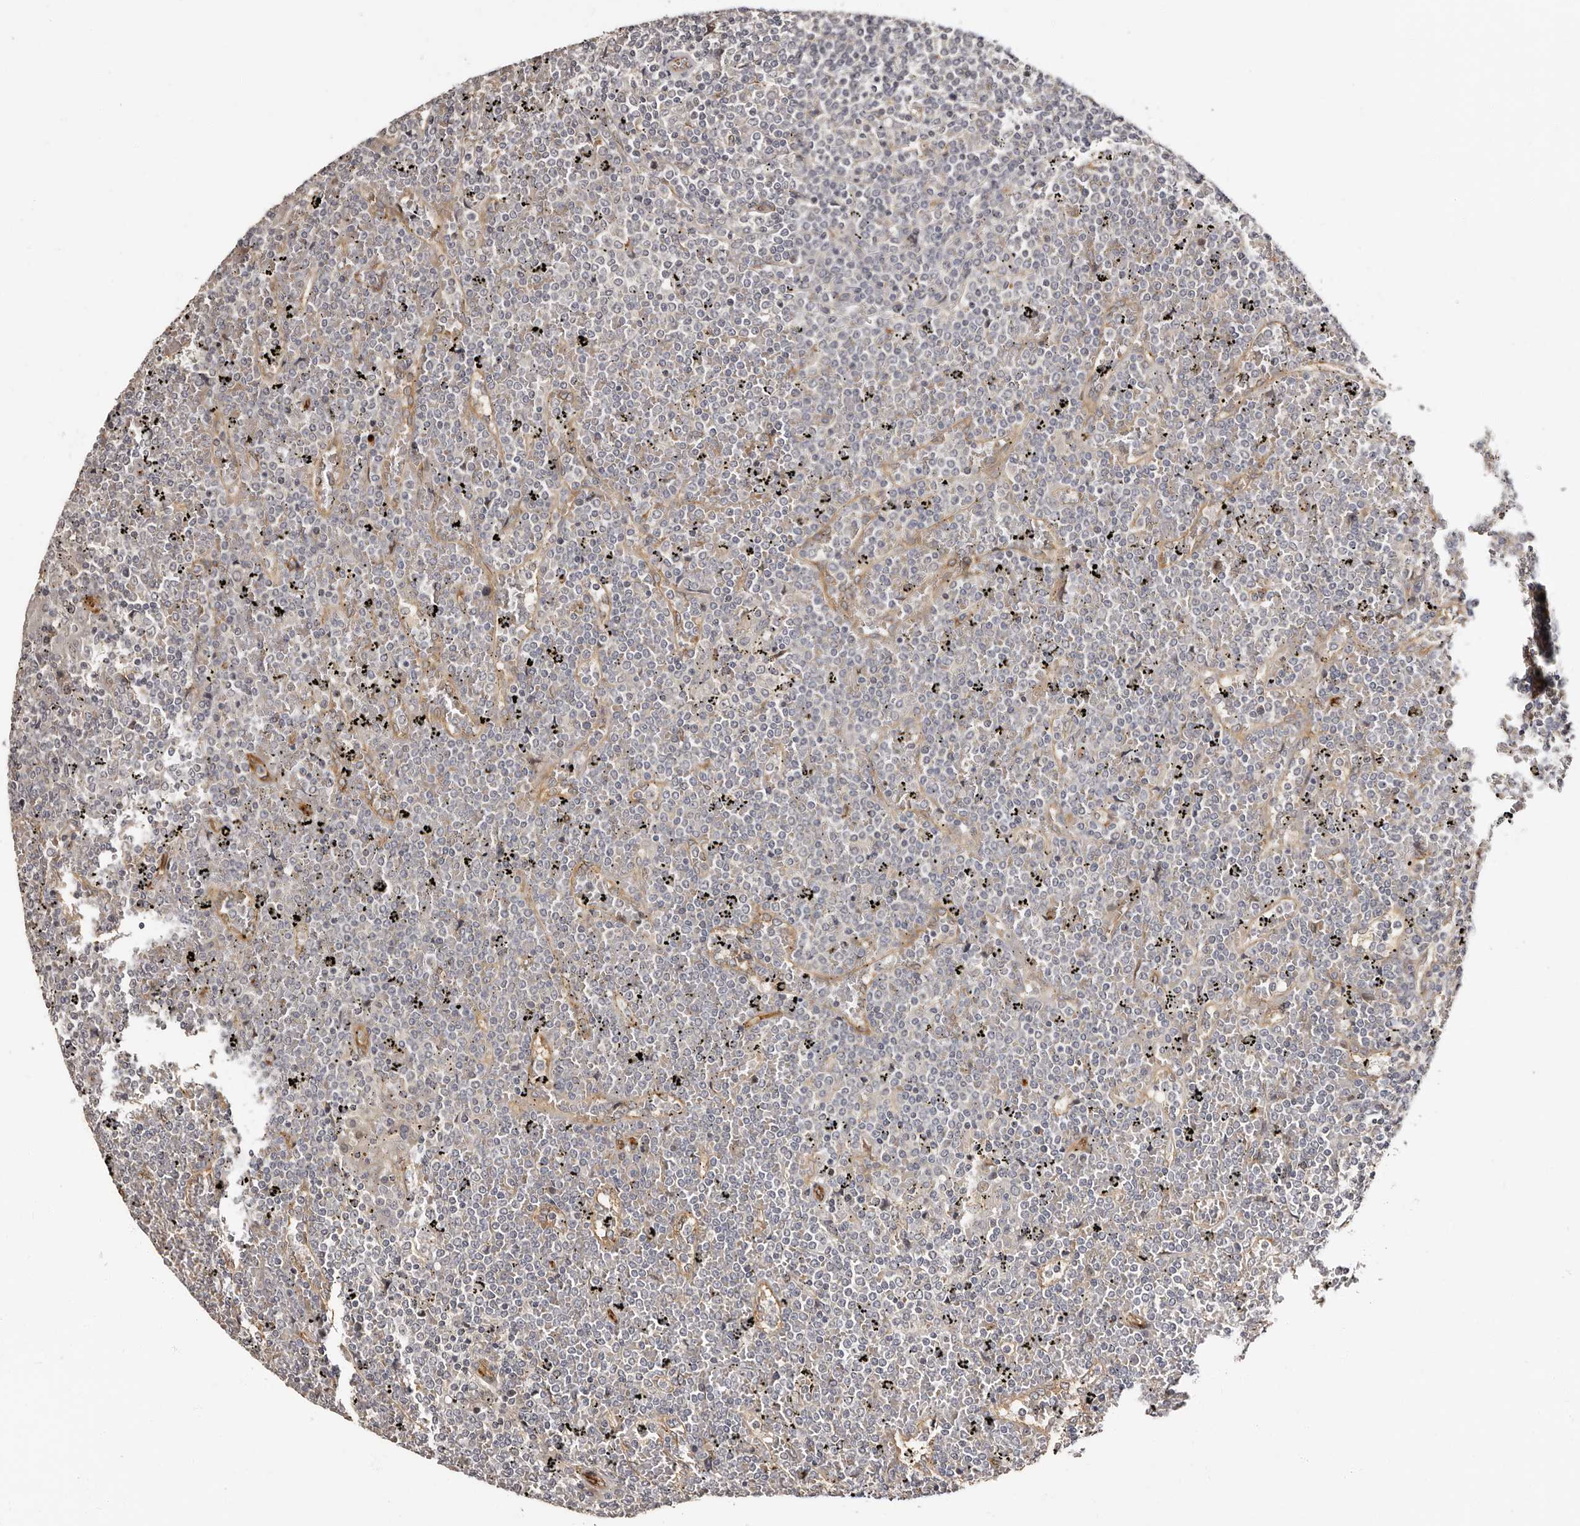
{"staining": {"intensity": "negative", "quantity": "none", "location": "none"}, "tissue": "lymphoma", "cell_type": "Tumor cells", "image_type": "cancer", "snomed": [{"axis": "morphology", "description": "Malignant lymphoma, non-Hodgkin's type, Low grade"}, {"axis": "topography", "description": "Spleen"}], "caption": "Immunohistochemistry (IHC) micrograph of malignant lymphoma, non-Hodgkin's type (low-grade) stained for a protein (brown), which demonstrates no staining in tumor cells.", "gene": "TBC1D22B", "patient": {"sex": "female", "age": 19}}